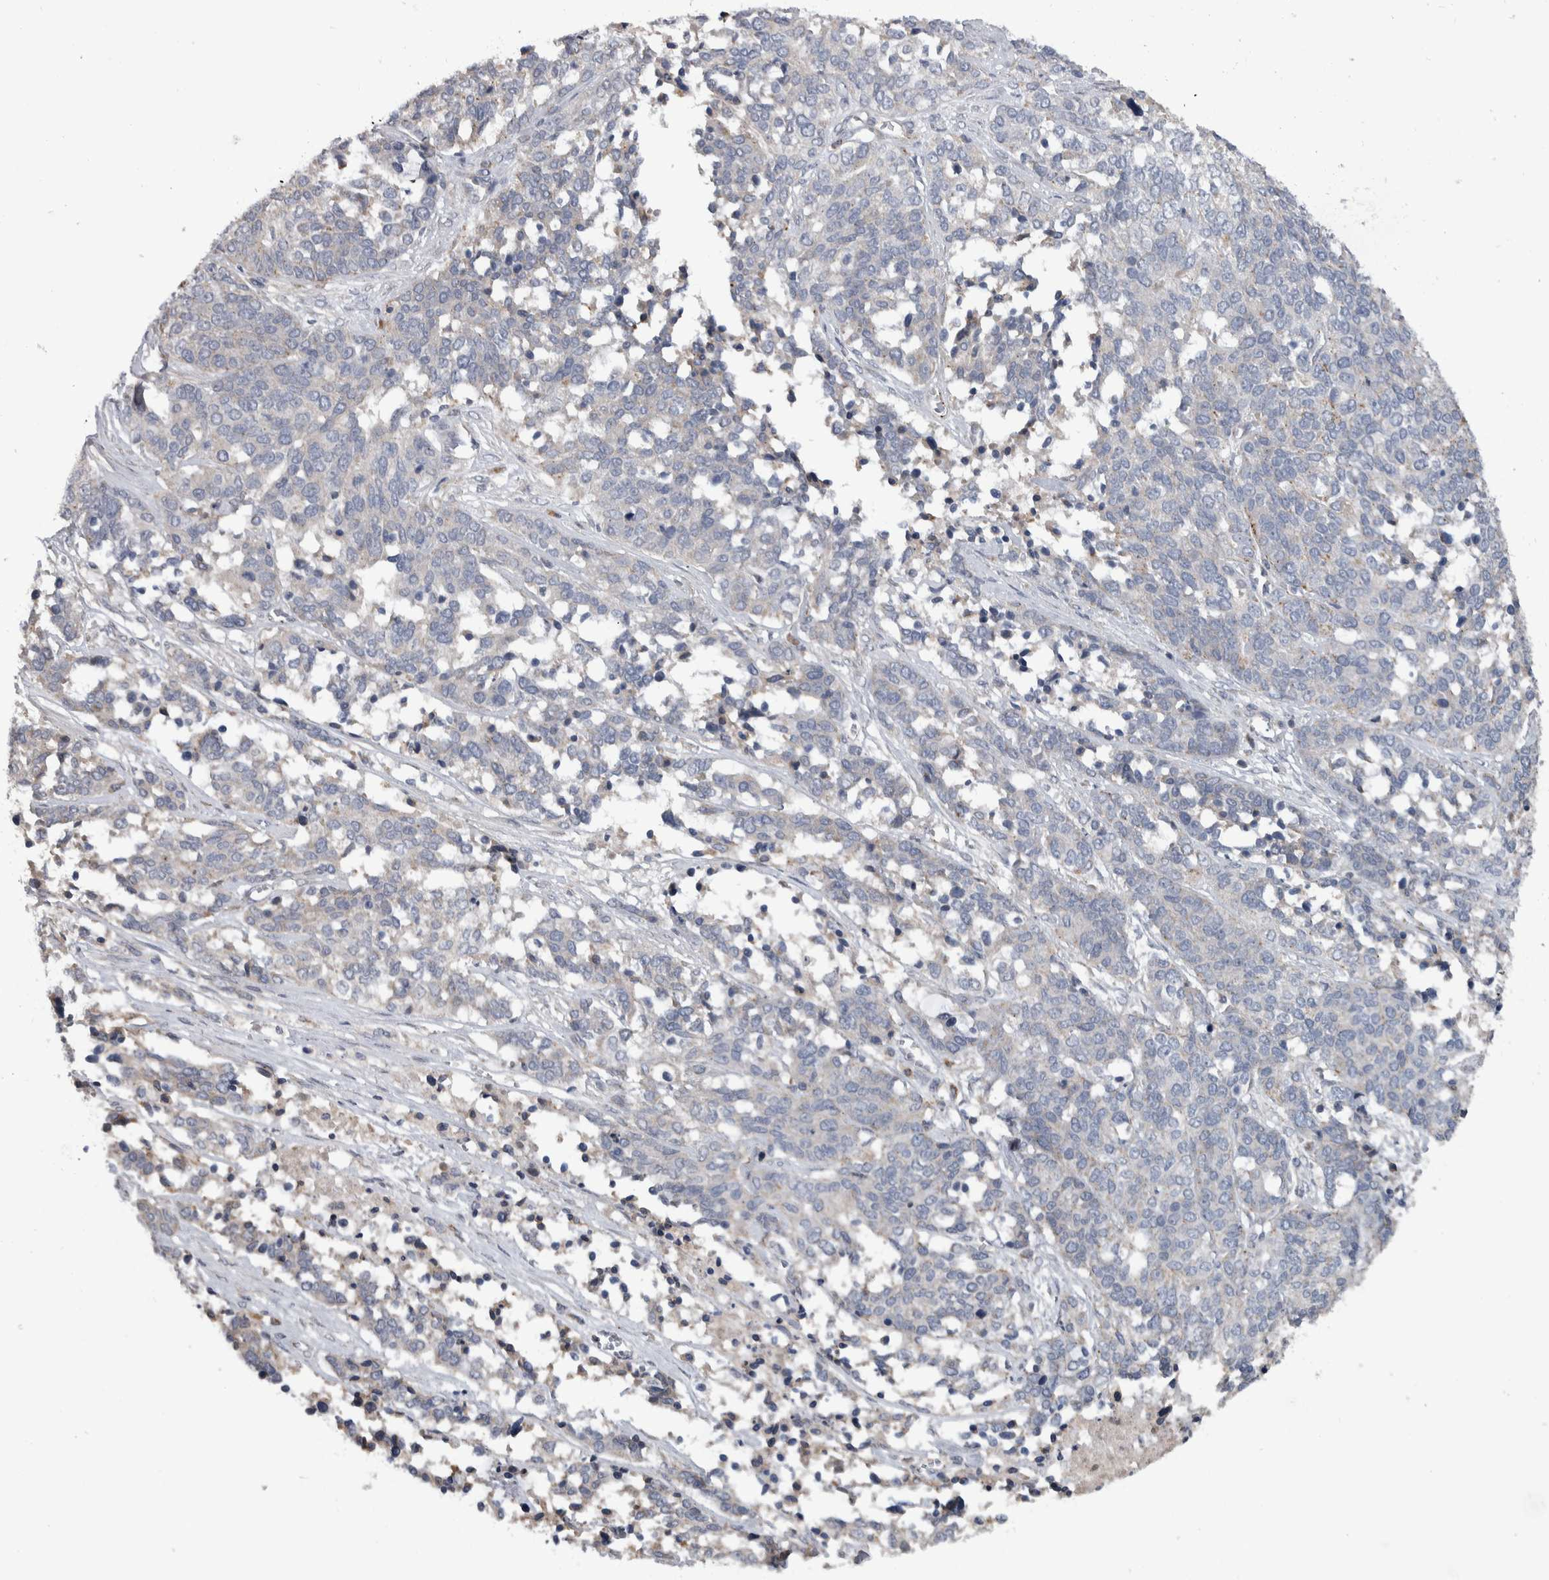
{"staining": {"intensity": "negative", "quantity": "none", "location": "none"}, "tissue": "ovarian cancer", "cell_type": "Tumor cells", "image_type": "cancer", "snomed": [{"axis": "morphology", "description": "Cystadenocarcinoma, serous, NOS"}, {"axis": "topography", "description": "Ovary"}], "caption": "Serous cystadenocarcinoma (ovarian) was stained to show a protein in brown. There is no significant expression in tumor cells.", "gene": "FAM83G", "patient": {"sex": "female", "age": 44}}